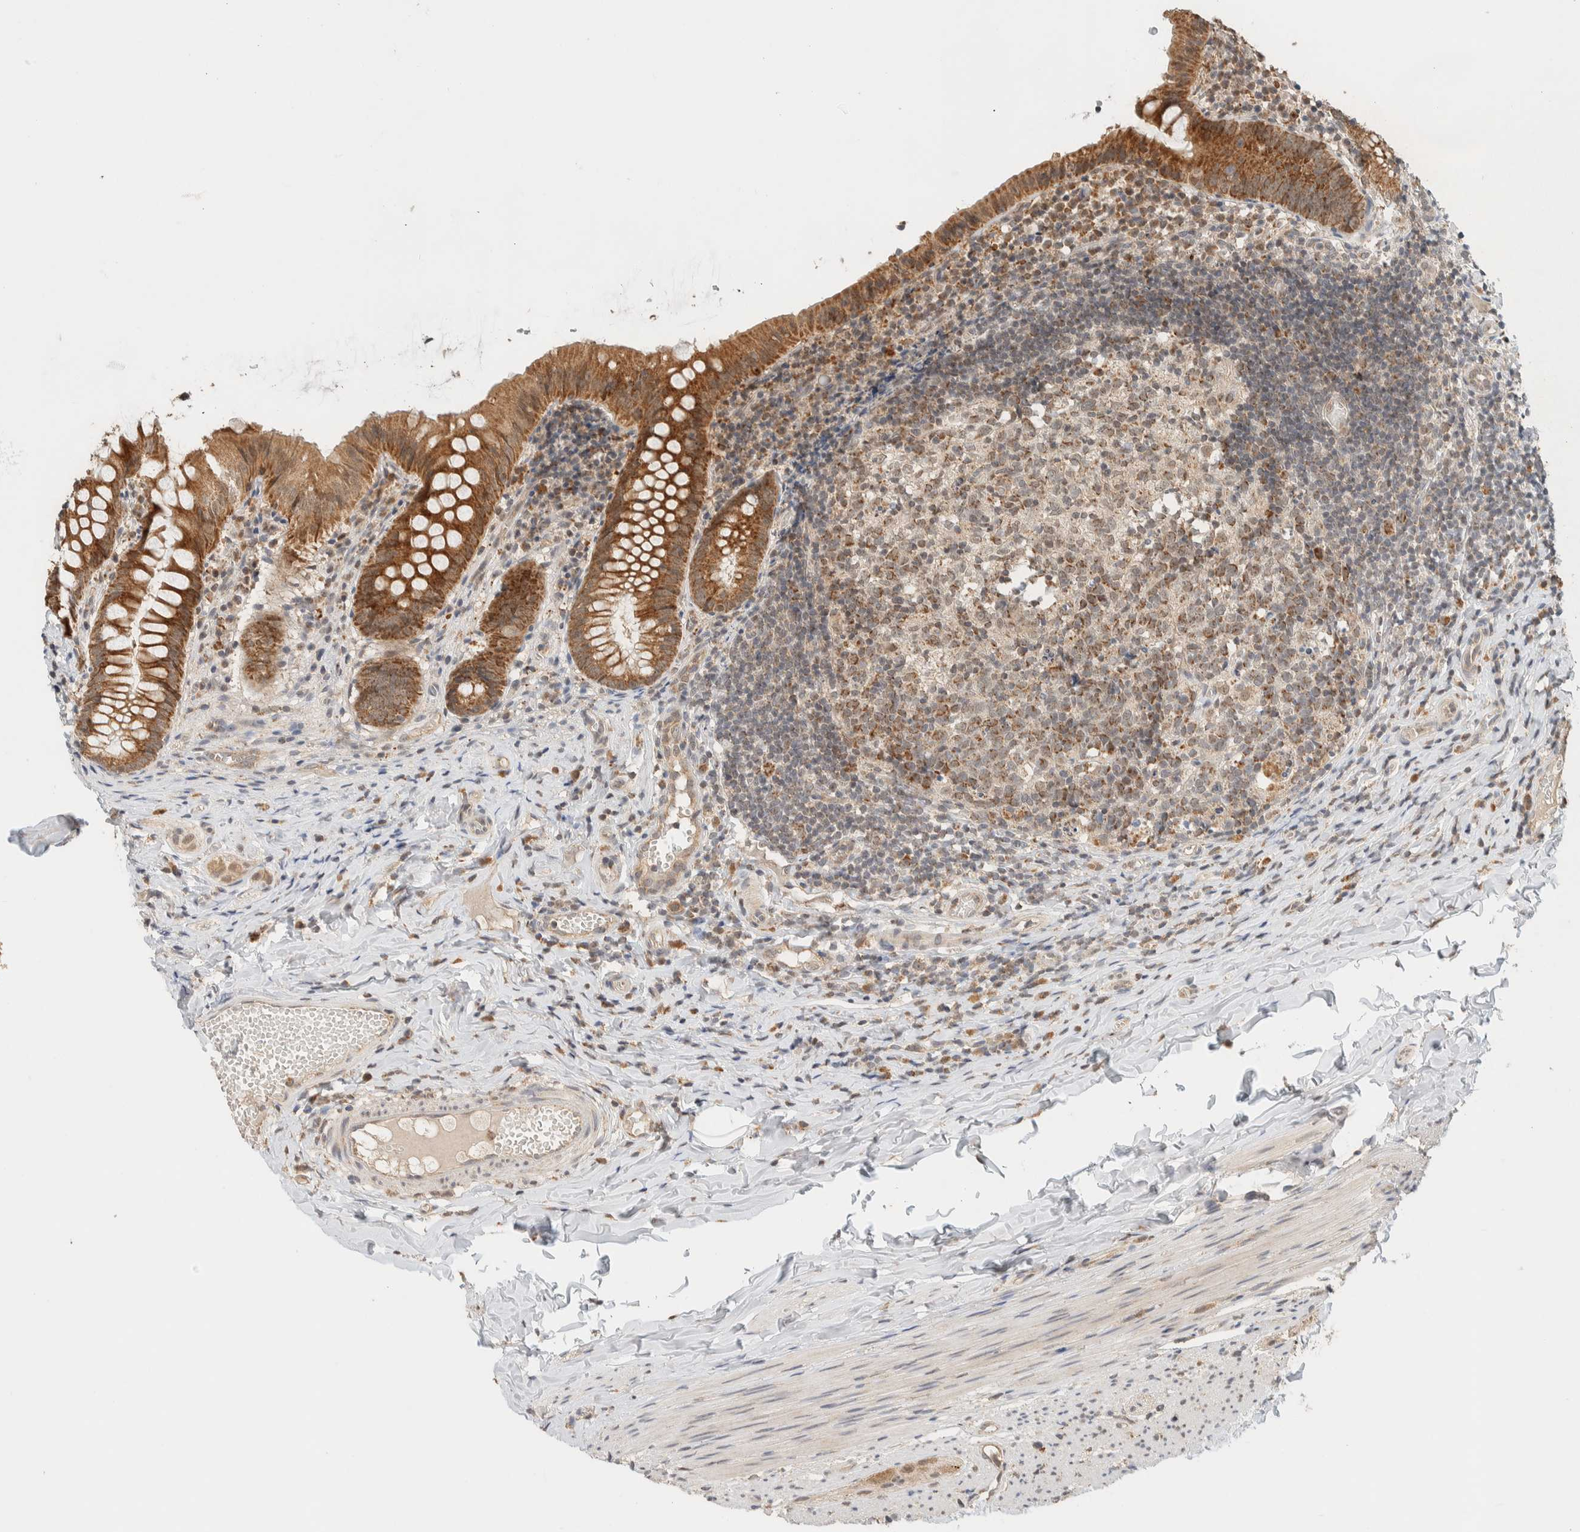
{"staining": {"intensity": "strong", "quantity": ">75%", "location": "cytoplasmic/membranous"}, "tissue": "appendix", "cell_type": "Glandular cells", "image_type": "normal", "snomed": [{"axis": "morphology", "description": "Normal tissue, NOS"}, {"axis": "topography", "description": "Appendix"}], "caption": "Appendix stained with immunohistochemistry shows strong cytoplasmic/membranous positivity in about >75% of glandular cells. The staining was performed using DAB to visualize the protein expression in brown, while the nuclei were stained in blue with hematoxylin (Magnification: 20x).", "gene": "MRPL41", "patient": {"sex": "male", "age": 8}}